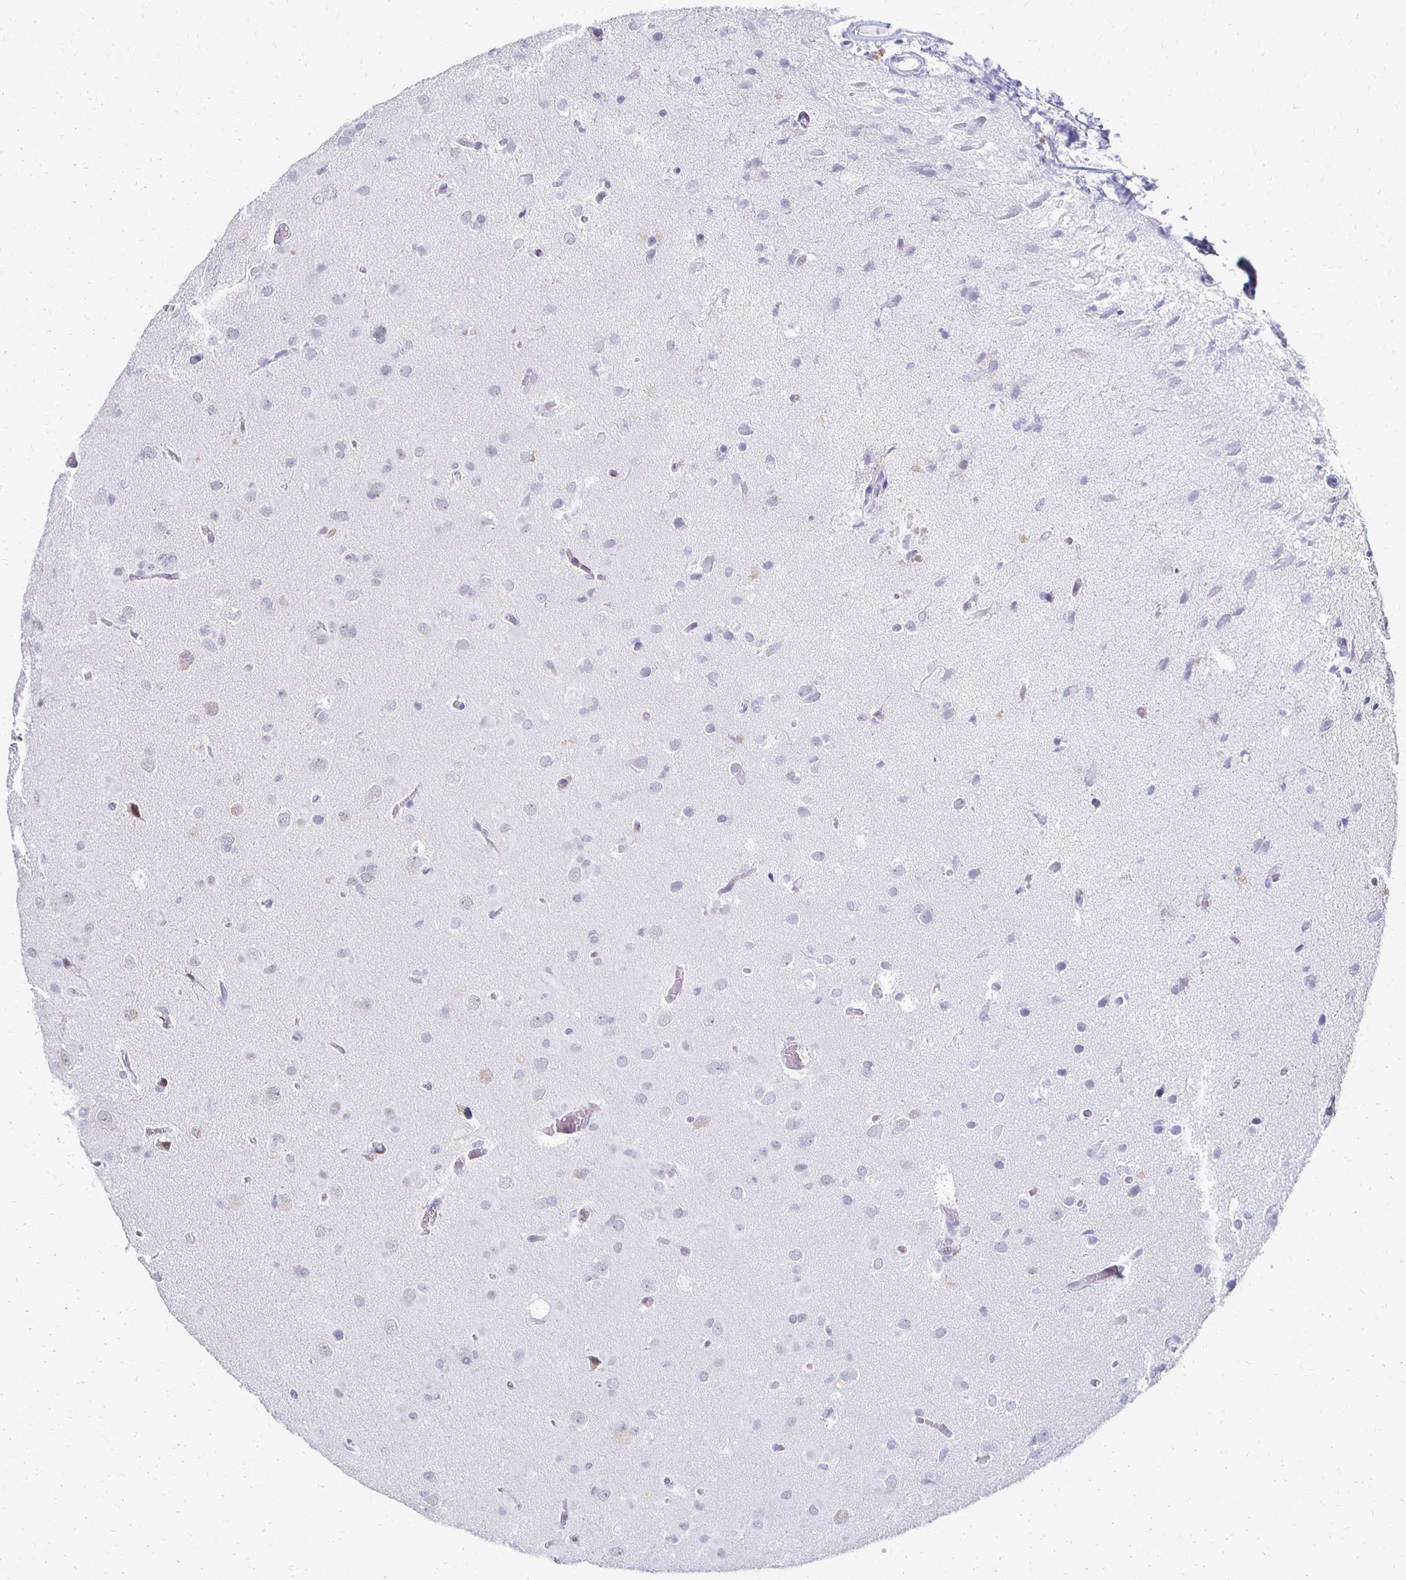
{"staining": {"intensity": "weak", "quantity": "<25%", "location": "nuclear"}, "tissue": "glioma", "cell_type": "Tumor cells", "image_type": "cancer", "snomed": [{"axis": "morphology", "description": "Glioma, malignant, Low grade"}, {"axis": "topography", "description": "Brain"}], "caption": "Tumor cells show no significant expression in malignant glioma (low-grade).", "gene": "CXCR2", "patient": {"sex": "male", "age": 58}}